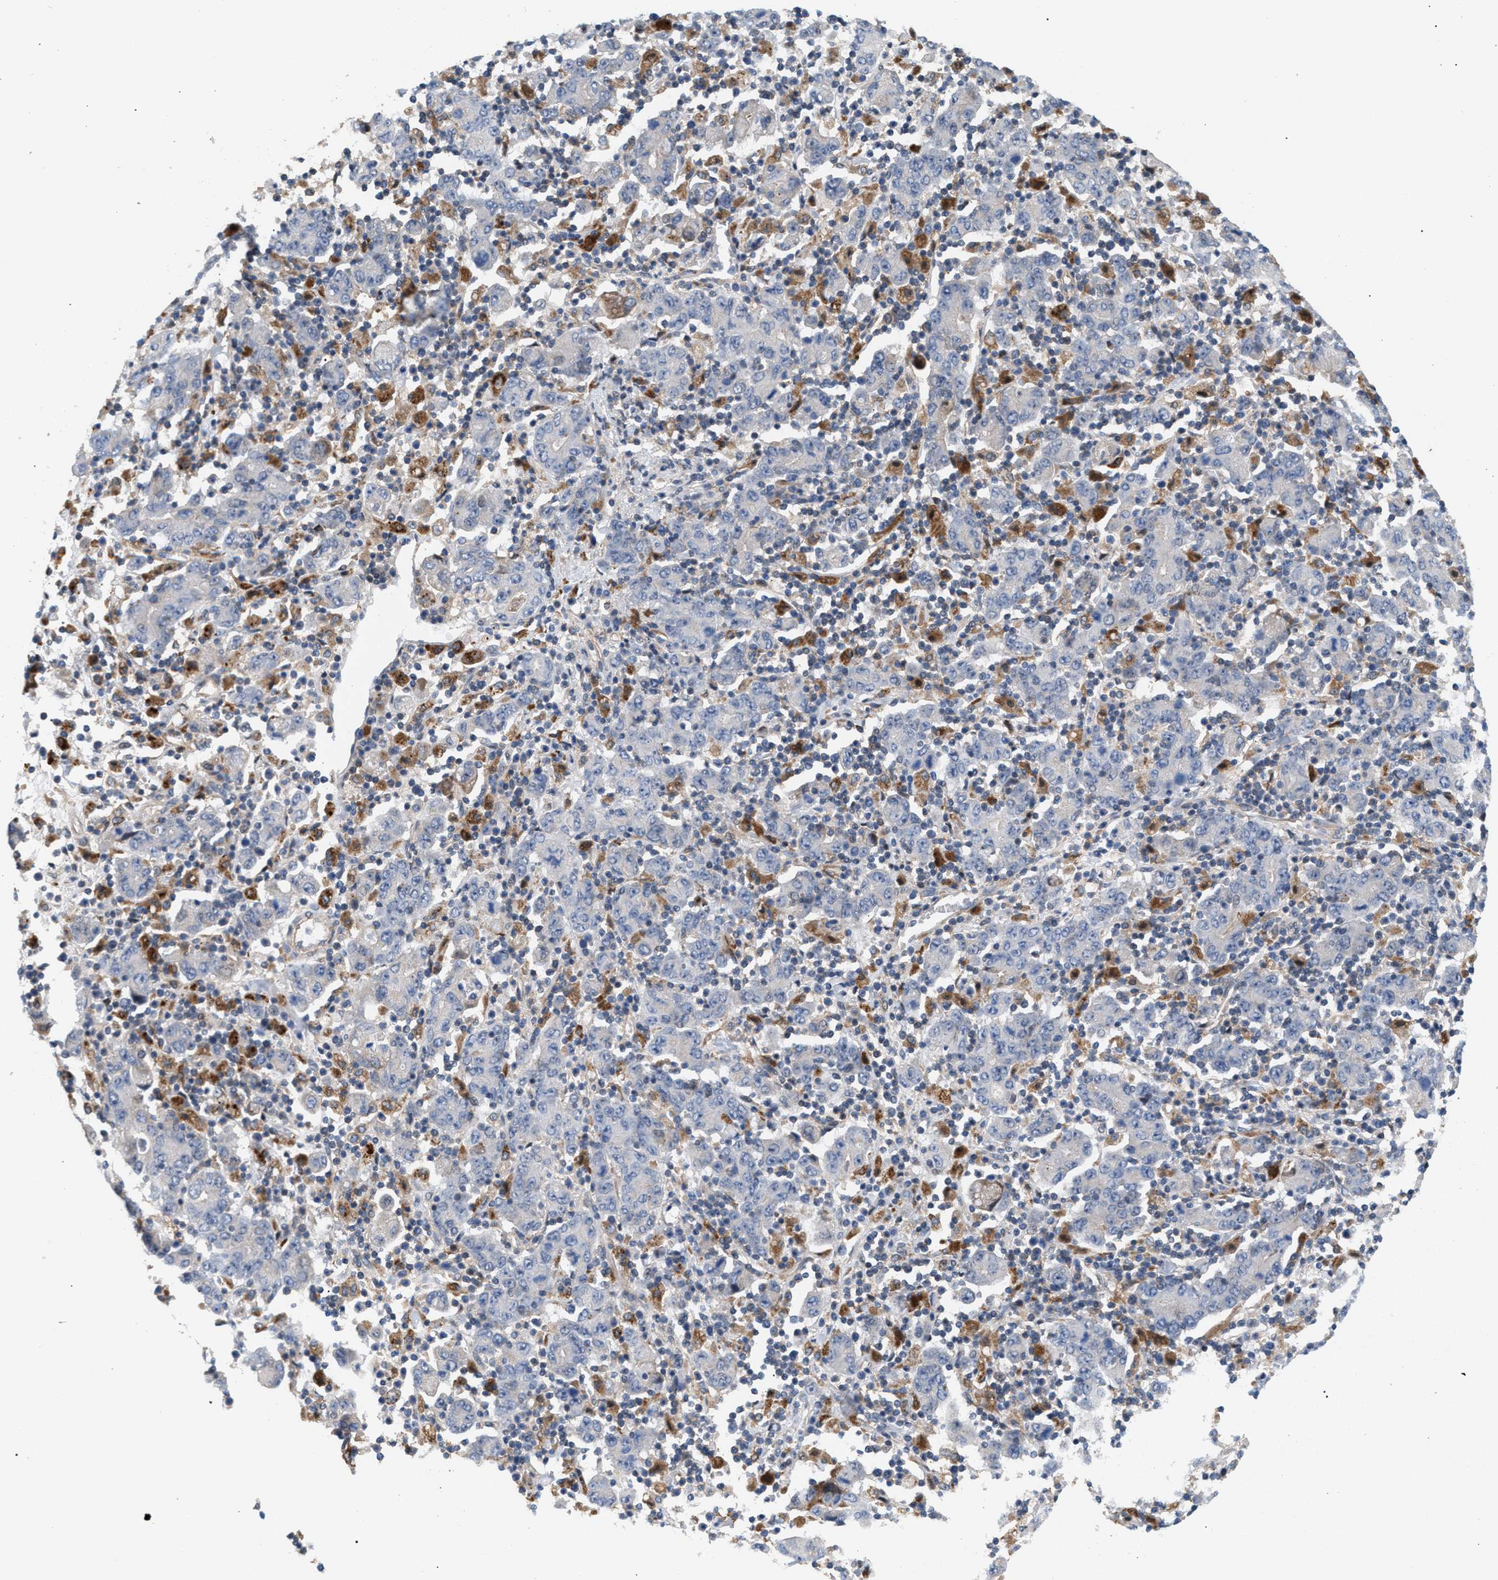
{"staining": {"intensity": "weak", "quantity": "<25%", "location": "cytoplasmic/membranous"}, "tissue": "stomach cancer", "cell_type": "Tumor cells", "image_type": "cancer", "snomed": [{"axis": "morphology", "description": "Adenocarcinoma, NOS"}, {"axis": "topography", "description": "Stomach, upper"}], "caption": "Immunohistochemistry (IHC) photomicrograph of neoplastic tissue: human stomach cancer stained with DAB (3,3'-diaminobenzidine) demonstrates no significant protein positivity in tumor cells.", "gene": "MBTD1", "patient": {"sex": "male", "age": 69}}